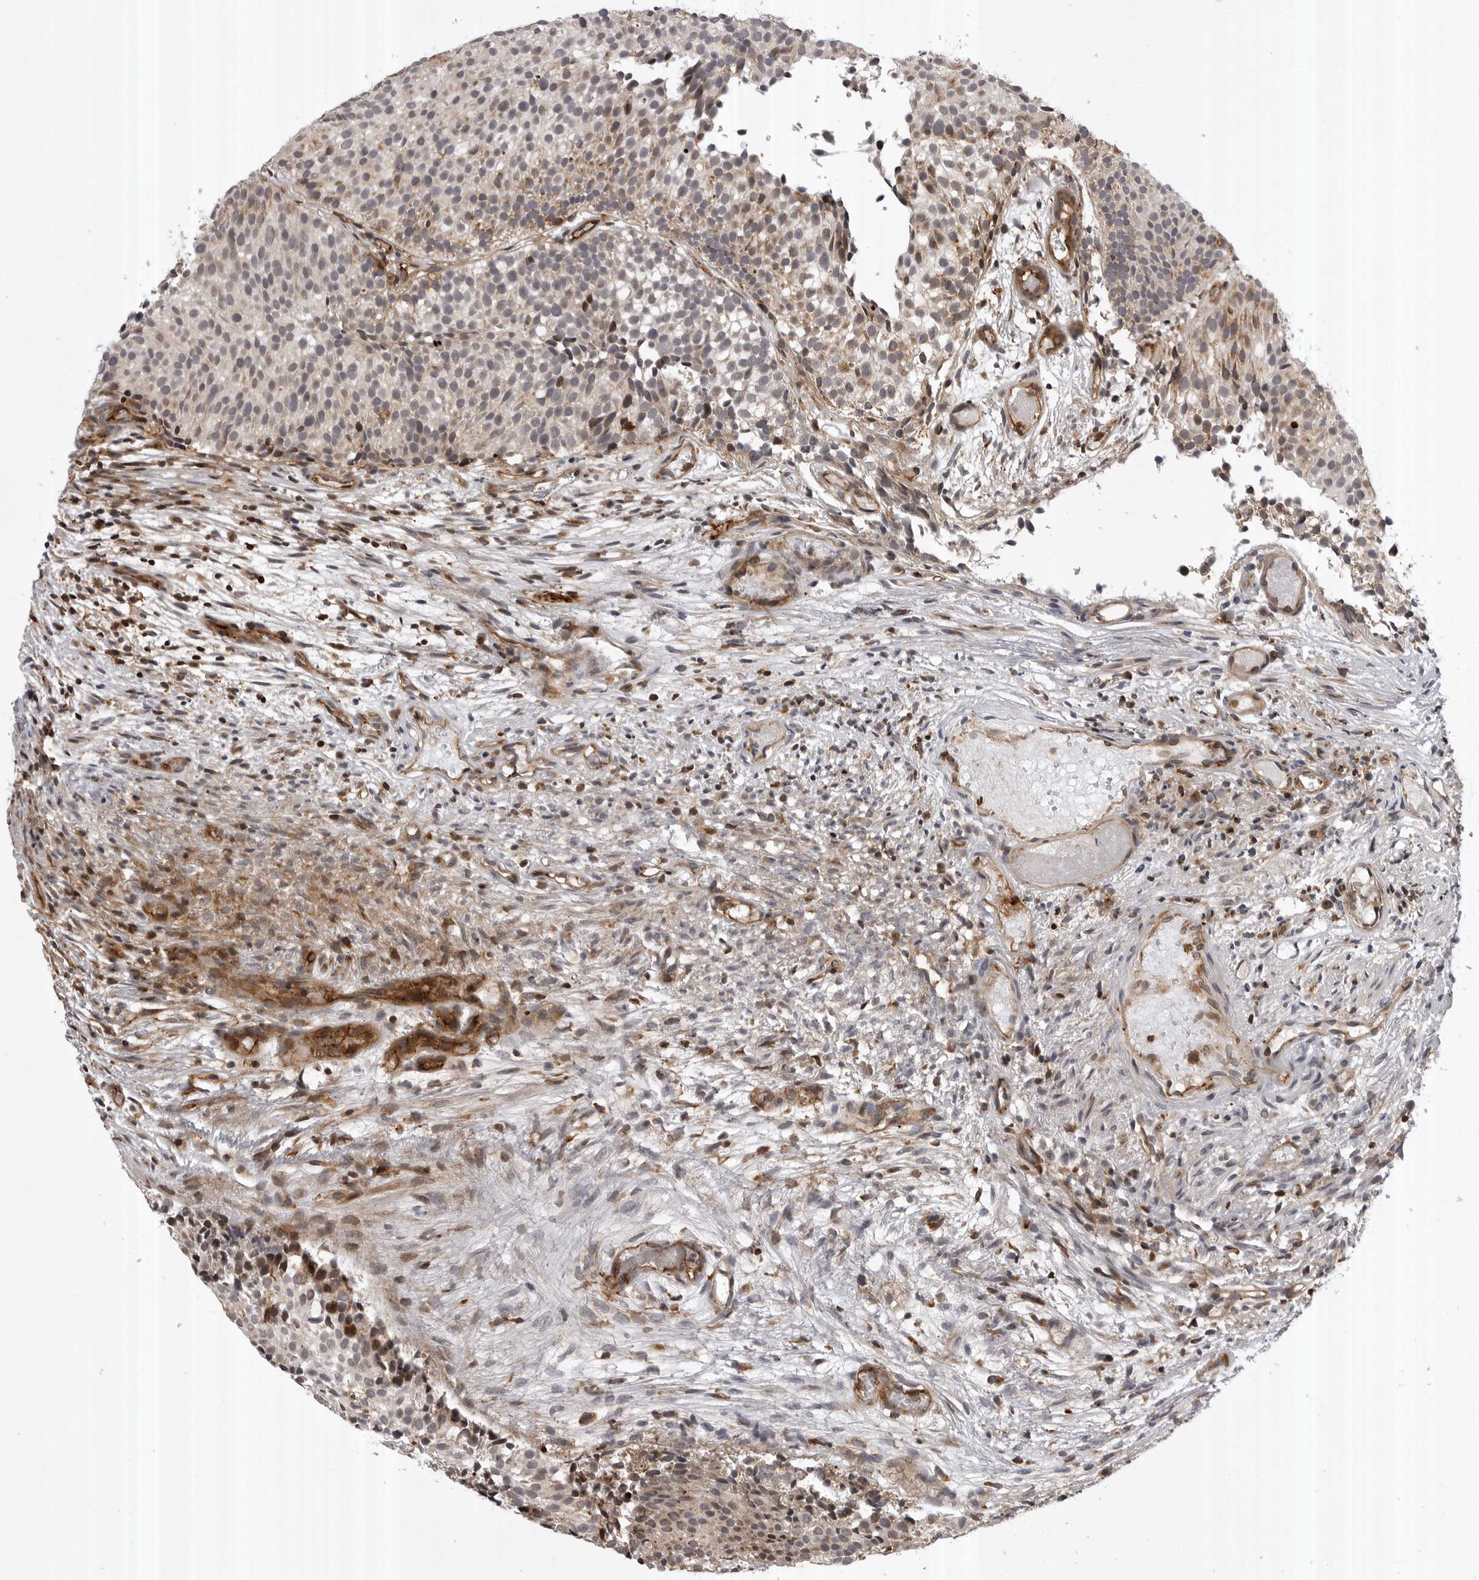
{"staining": {"intensity": "weak", "quantity": "<25%", "location": "cytoplasmic/membranous"}, "tissue": "urothelial cancer", "cell_type": "Tumor cells", "image_type": "cancer", "snomed": [{"axis": "morphology", "description": "Urothelial carcinoma, Low grade"}, {"axis": "topography", "description": "Urinary bladder"}], "caption": "Protein analysis of urothelial carcinoma (low-grade) displays no significant positivity in tumor cells.", "gene": "ABL1", "patient": {"sex": "male", "age": 86}}